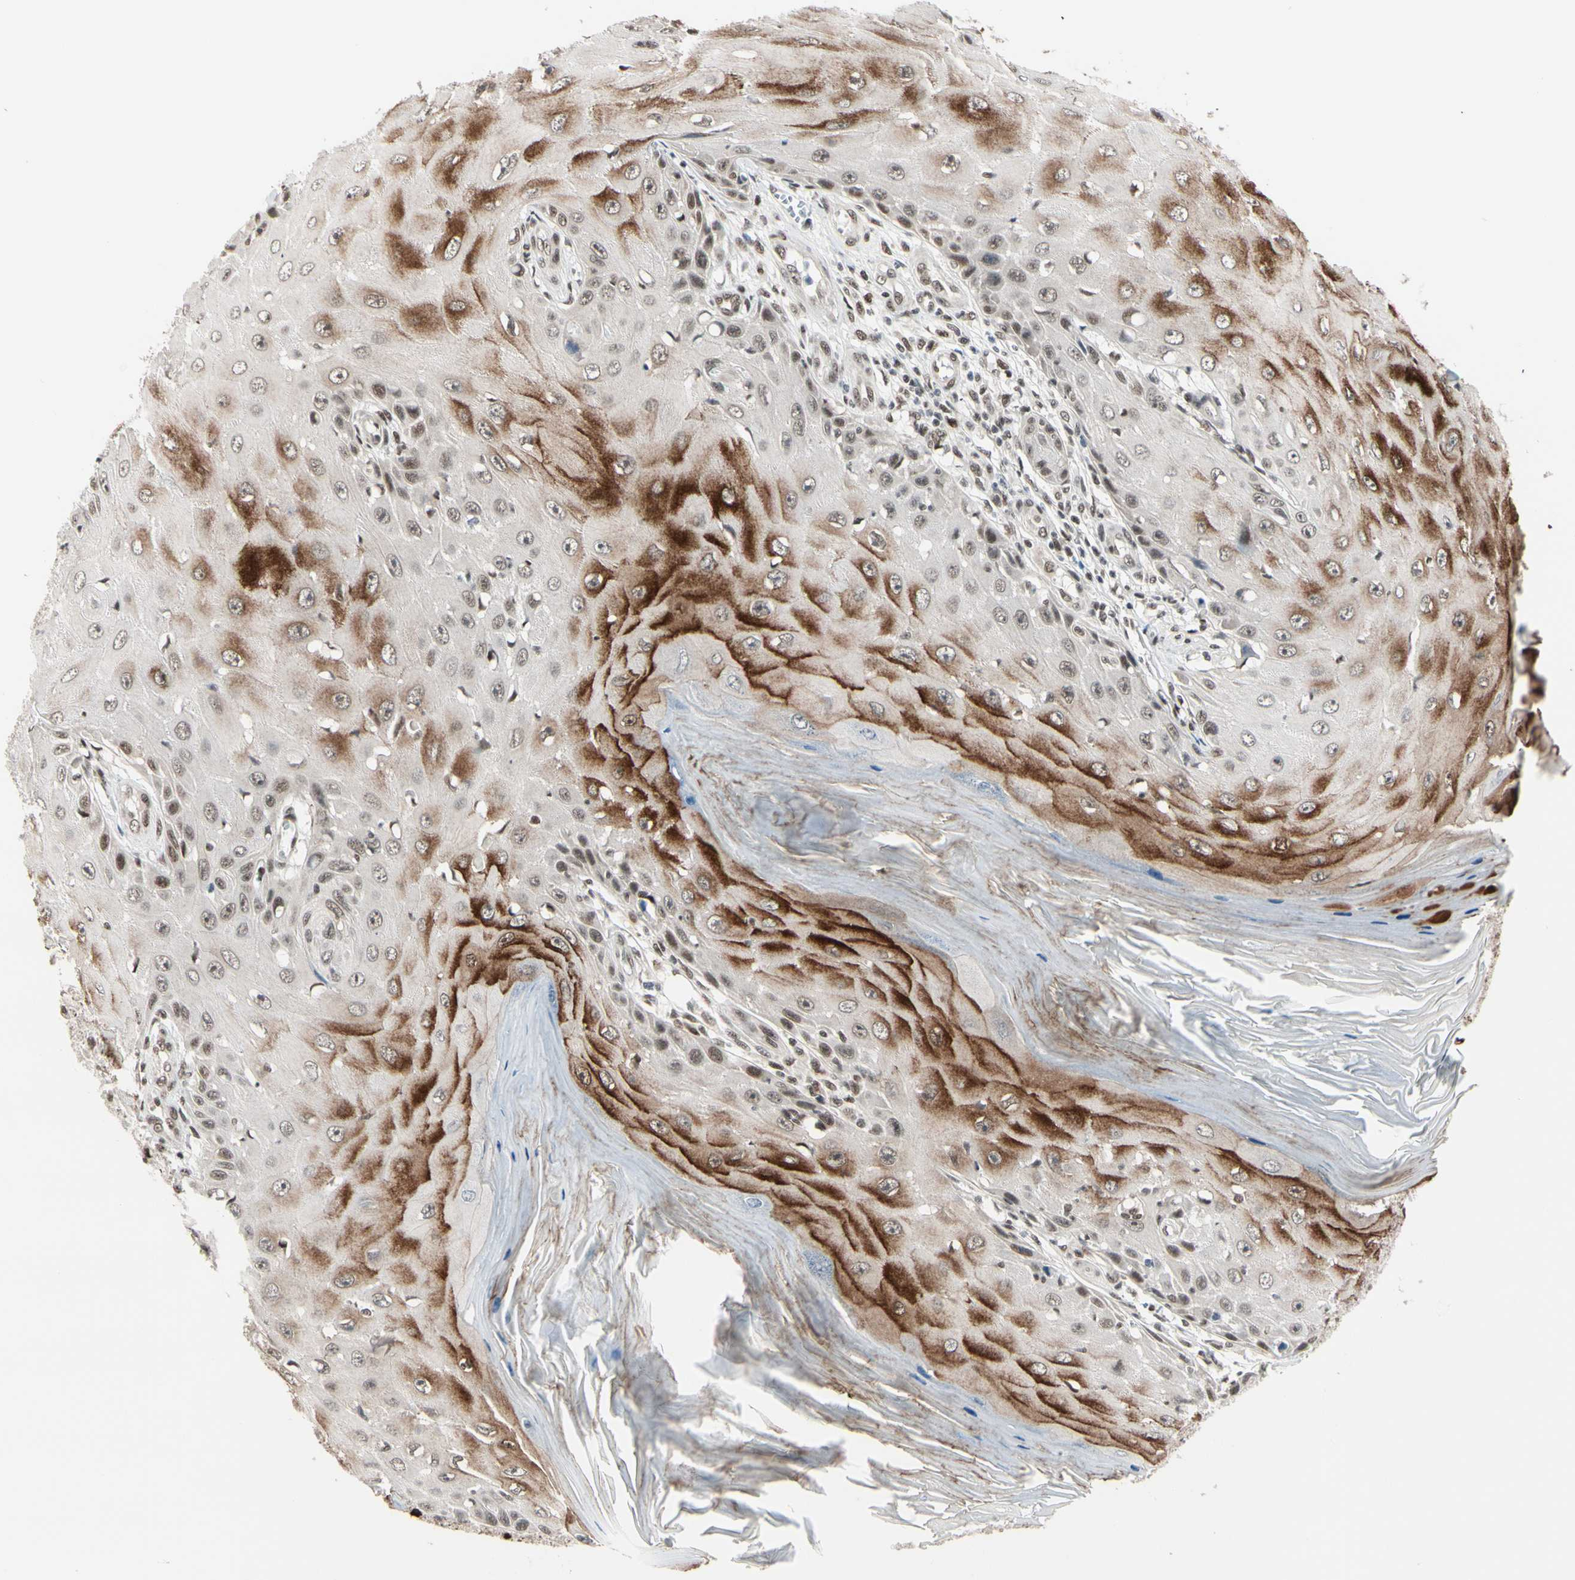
{"staining": {"intensity": "moderate", "quantity": ">75%", "location": "cytoplasmic/membranous,nuclear"}, "tissue": "skin cancer", "cell_type": "Tumor cells", "image_type": "cancer", "snomed": [{"axis": "morphology", "description": "Squamous cell carcinoma, NOS"}, {"axis": "topography", "description": "Skin"}], "caption": "Moderate cytoplasmic/membranous and nuclear expression for a protein is identified in about >75% of tumor cells of squamous cell carcinoma (skin) using IHC.", "gene": "CHAMP1", "patient": {"sex": "female", "age": 73}}